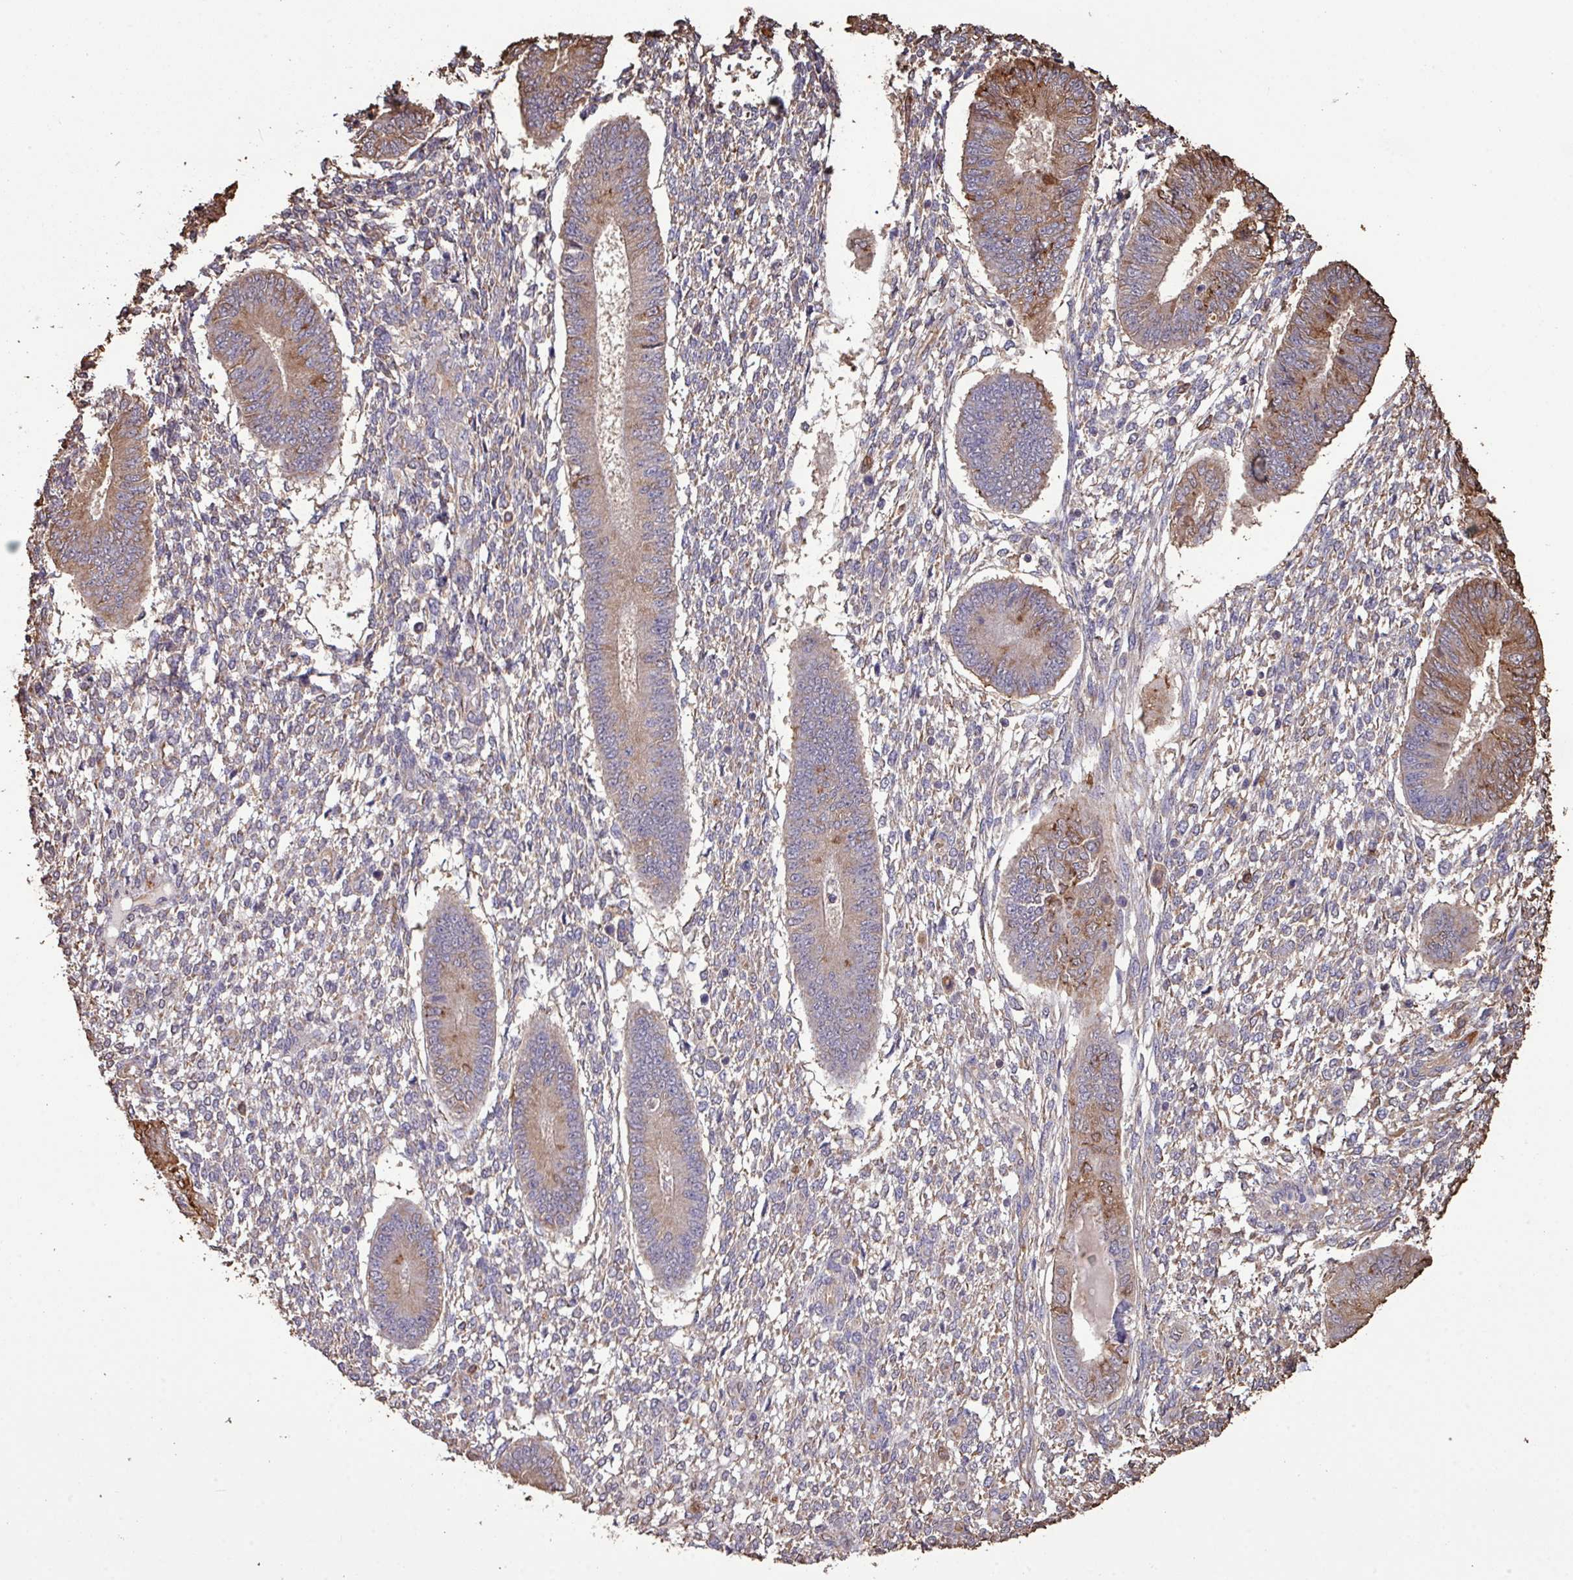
{"staining": {"intensity": "negative", "quantity": "none", "location": "none"}, "tissue": "endometrium", "cell_type": "Cells in endometrial stroma", "image_type": "normal", "snomed": [{"axis": "morphology", "description": "Normal tissue, NOS"}, {"axis": "topography", "description": "Endometrium"}], "caption": "This is an IHC histopathology image of unremarkable human endometrium. There is no expression in cells in endometrial stroma.", "gene": "CAMK2A", "patient": {"sex": "female", "age": 49}}